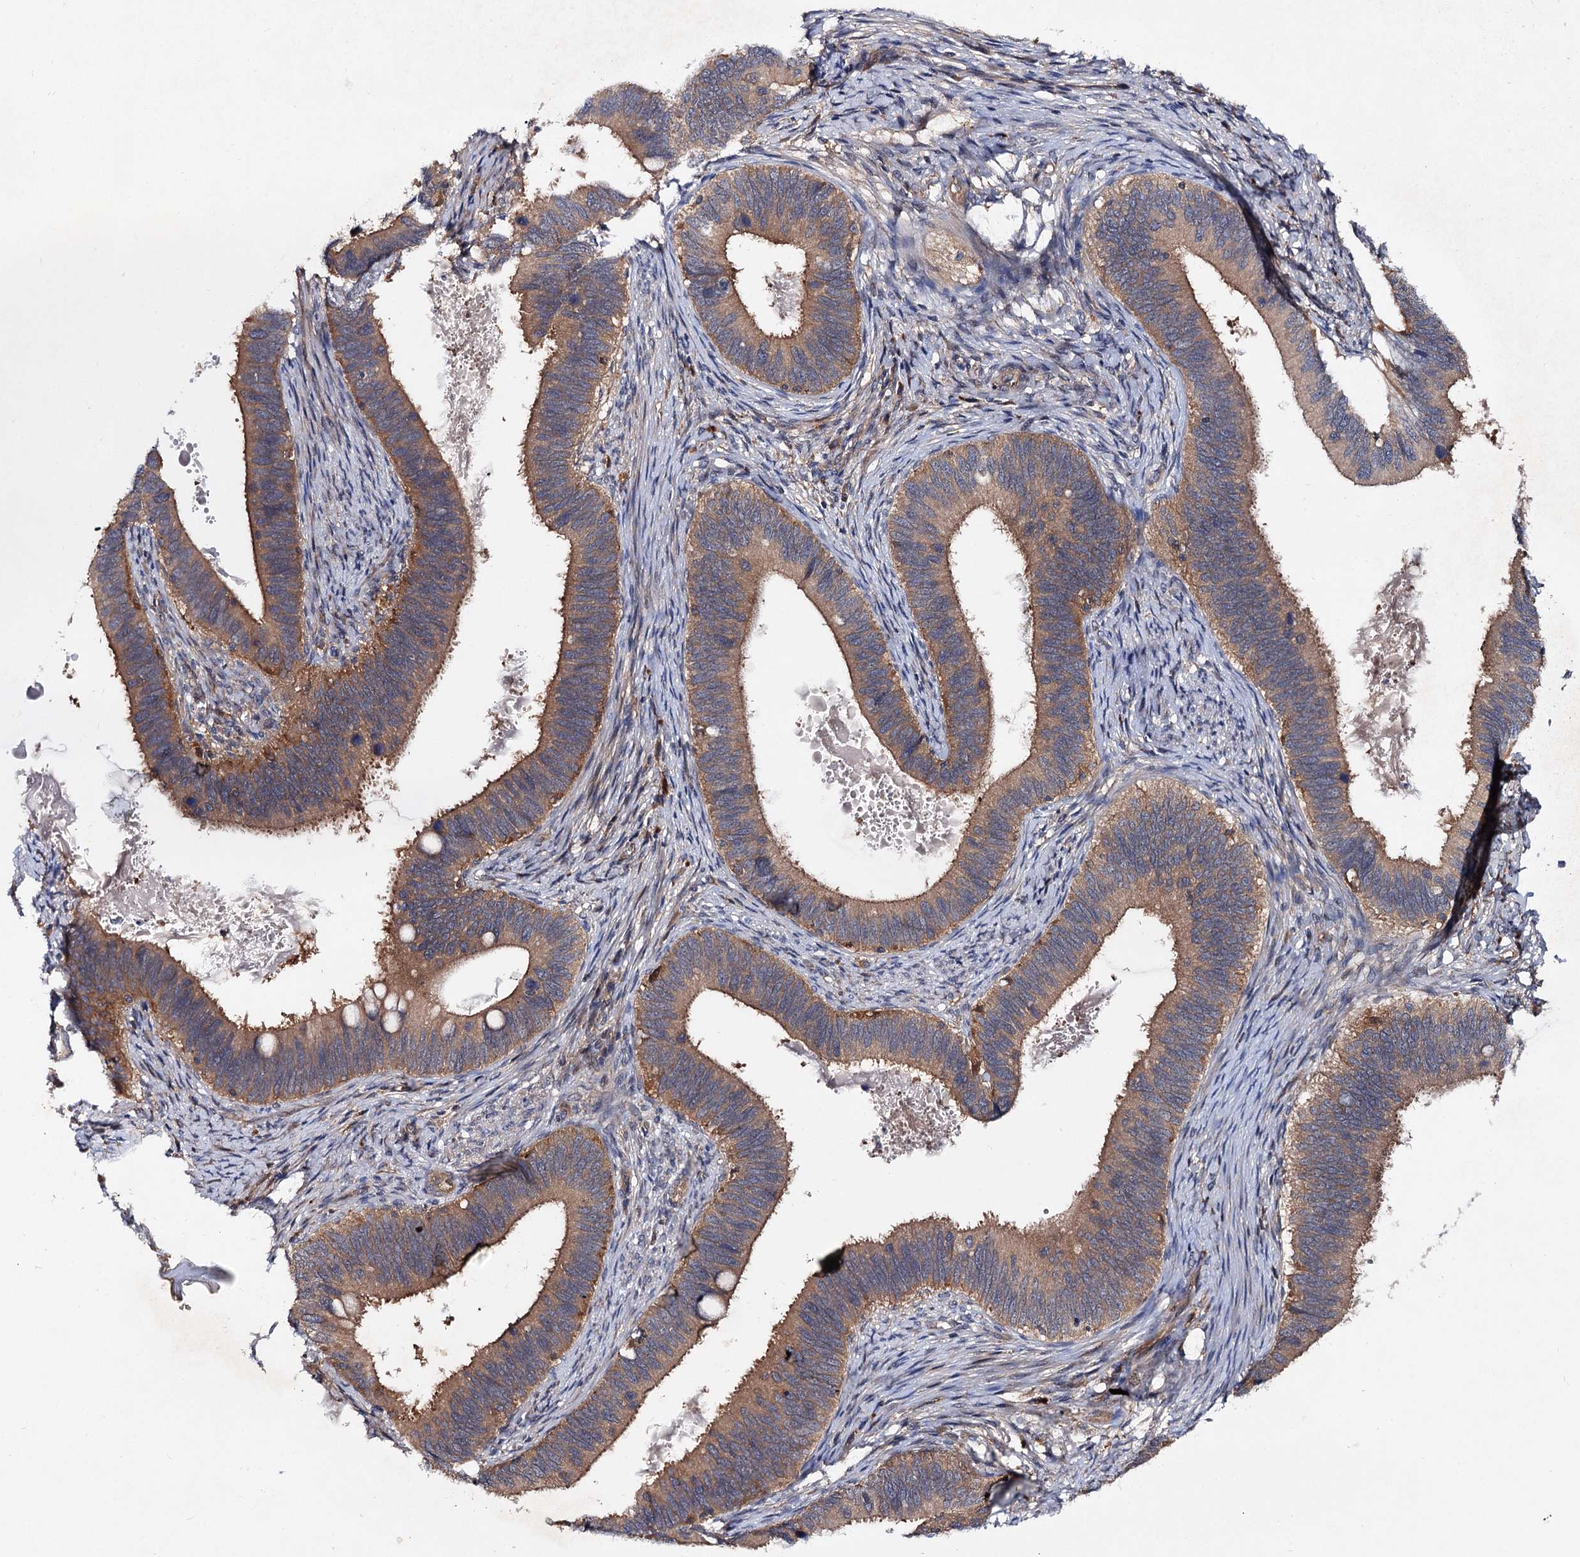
{"staining": {"intensity": "weak", "quantity": ">75%", "location": "cytoplasmic/membranous"}, "tissue": "cervical cancer", "cell_type": "Tumor cells", "image_type": "cancer", "snomed": [{"axis": "morphology", "description": "Adenocarcinoma, NOS"}, {"axis": "topography", "description": "Cervix"}], "caption": "Immunohistochemistry (IHC) histopathology image of neoplastic tissue: cervical cancer stained using IHC demonstrates low levels of weak protein expression localized specifically in the cytoplasmic/membranous of tumor cells, appearing as a cytoplasmic/membranous brown color.", "gene": "VPS29", "patient": {"sex": "female", "age": 42}}